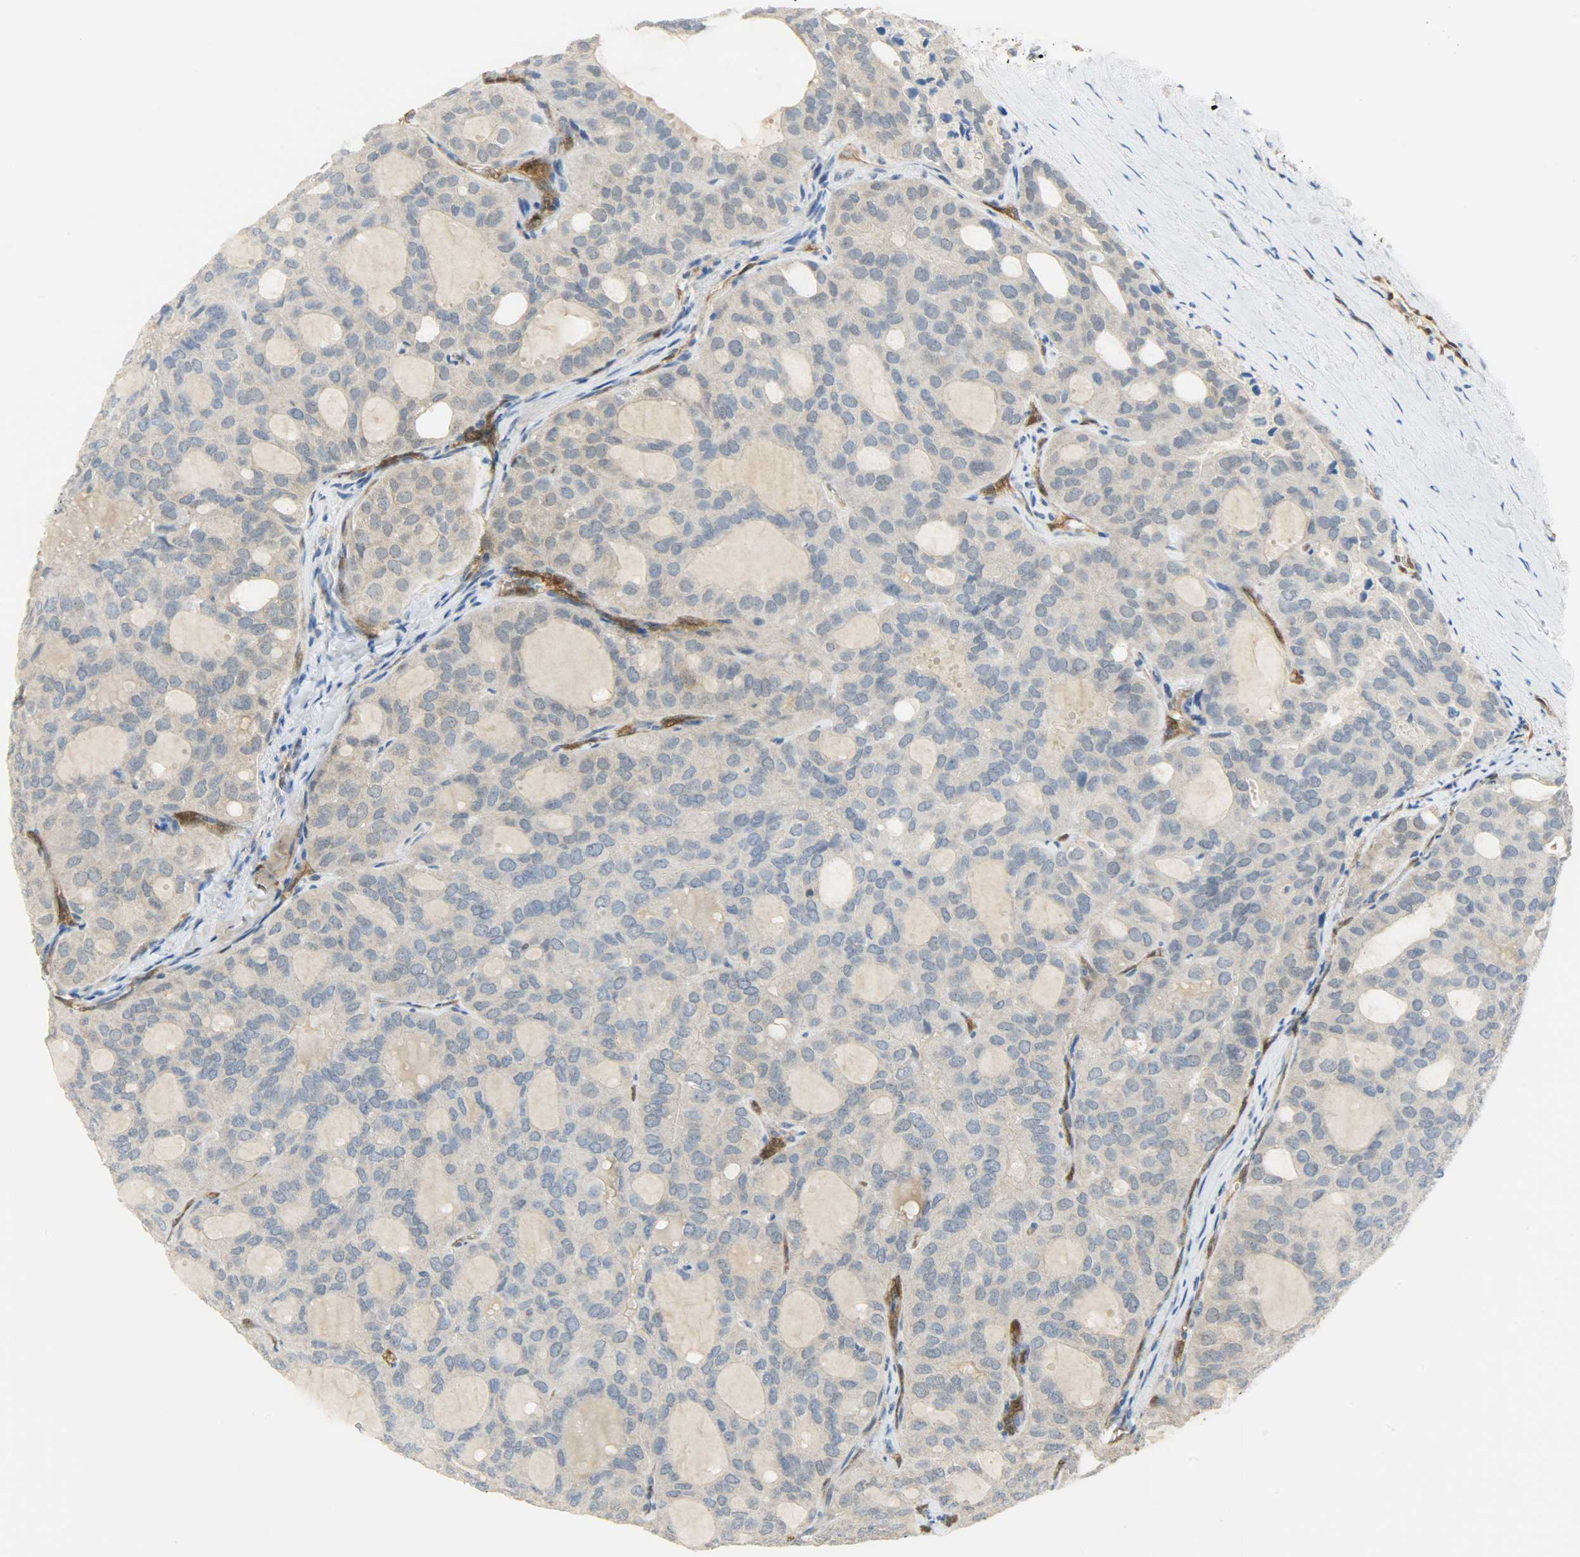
{"staining": {"intensity": "negative", "quantity": "none", "location": "none"}, "tissue": "thyroid cancer", "cell_type": "Tumor cells", "image_type": "cancer", "snomed": [{"axis": "morphology", "description": "Follicular adenoma carcinoma, NOS"}, {"axis": "topography", "description": "Thyroid gland"}], "caption": "This is an immunohistochemistry micrograph of thyroid cancer (follicular adenoma carcinoma). There is no staining in tumor cells.", "gene": "FKBP1A", "patient": {"sex": "male", "age": 75}}